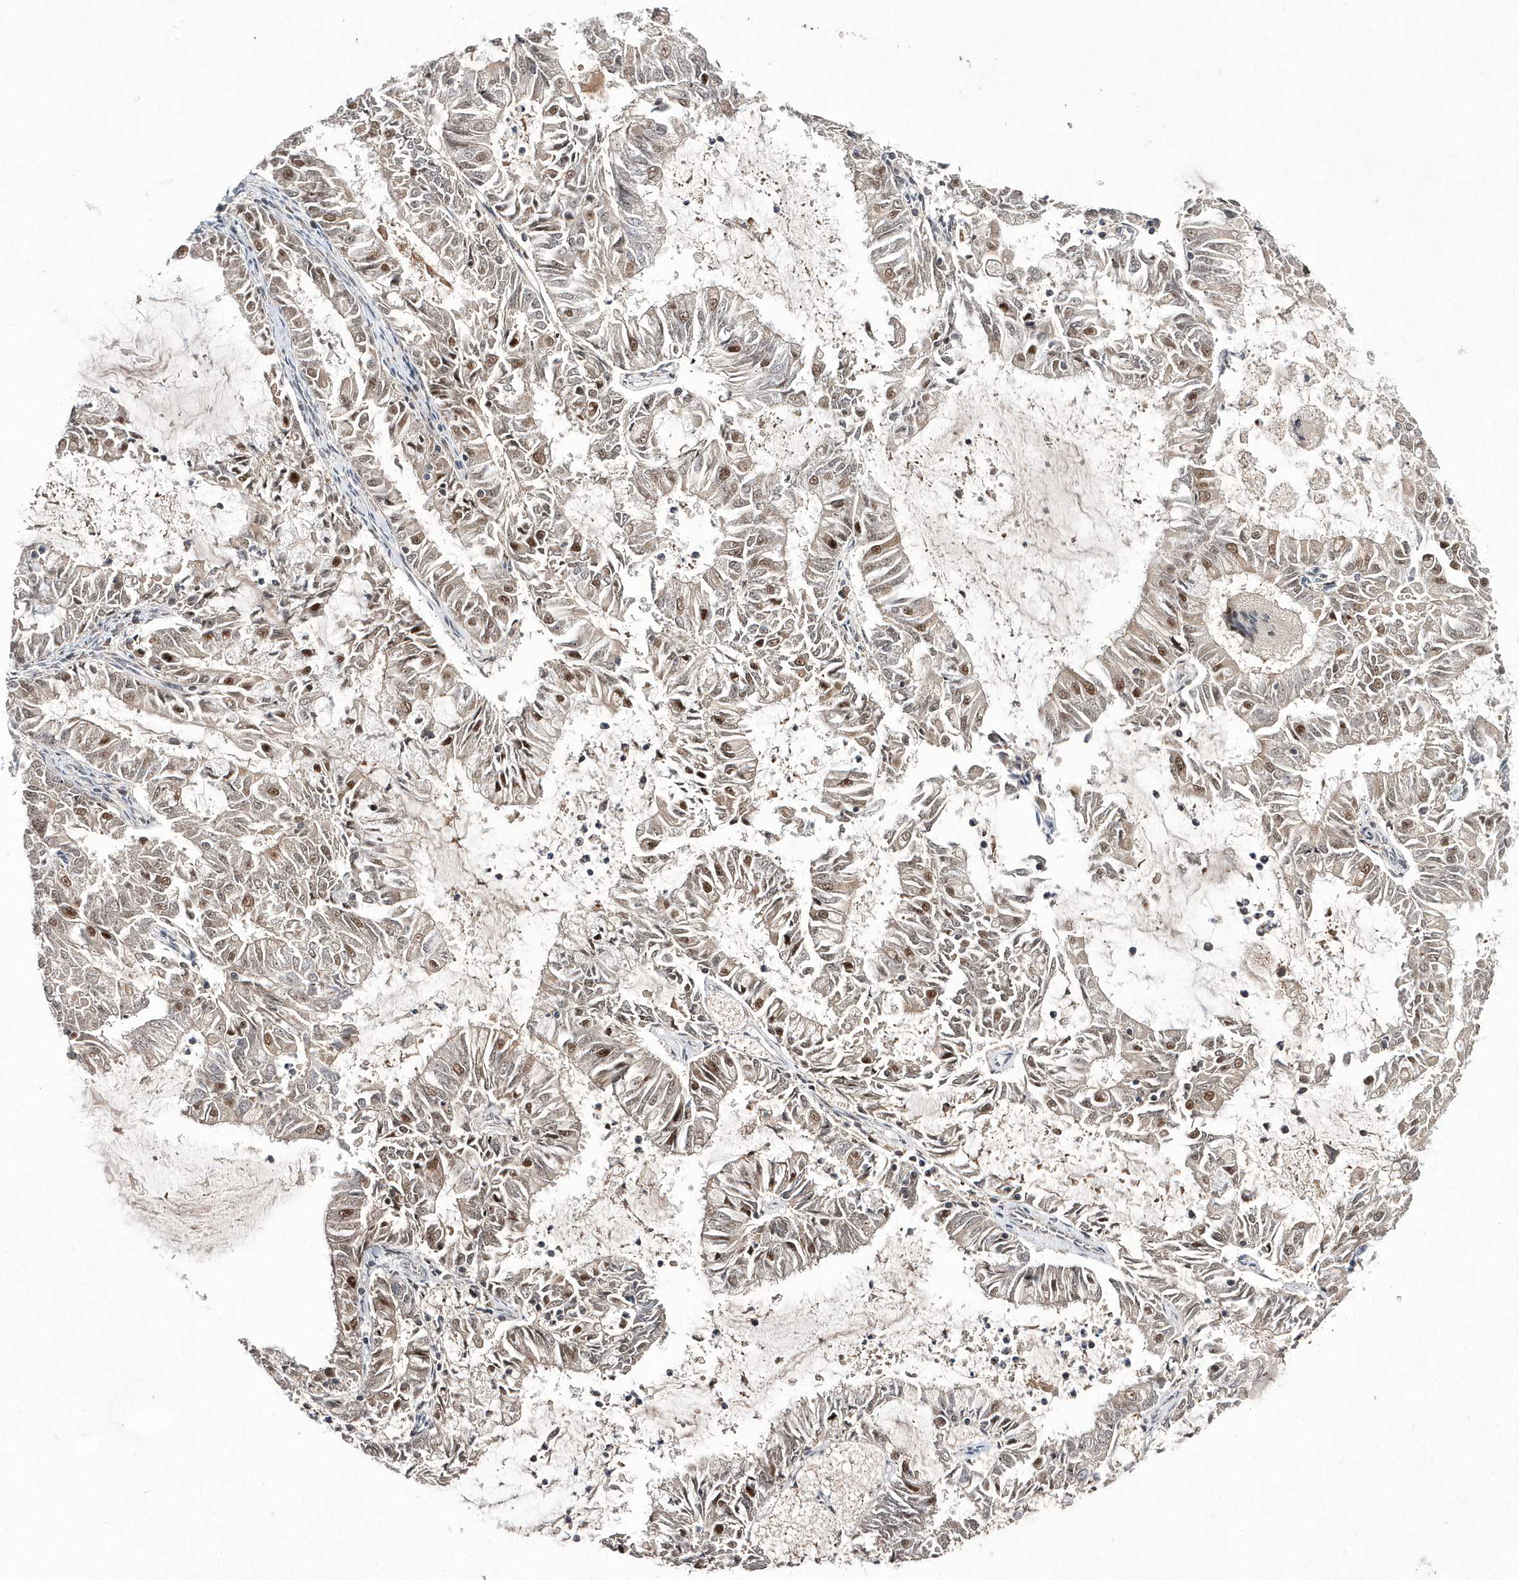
{"staining": {"intensity": "moderate", "quantity": "<25%", "location": "nuclear"}, "tissue": "endometrial cancer", "cell_type": "Tumor cells", "image_type": "cancer", "snomed": [{"axis": "morphology", "description": "Adenocarcinoma, NOS"}, {"axis": "topography", "description": "Endometrium"}], "caption": "A photomicrograph of endometrial cancer stained for a protein reveals moderate nuclear brown staining in tumor cells. (DAB (3,3'-diaminobenzidine) = brown stain, brightfield microscopy at high magnification).", "gene": "TMEM132B", "patient": {"sex": "female", "age": 57}}